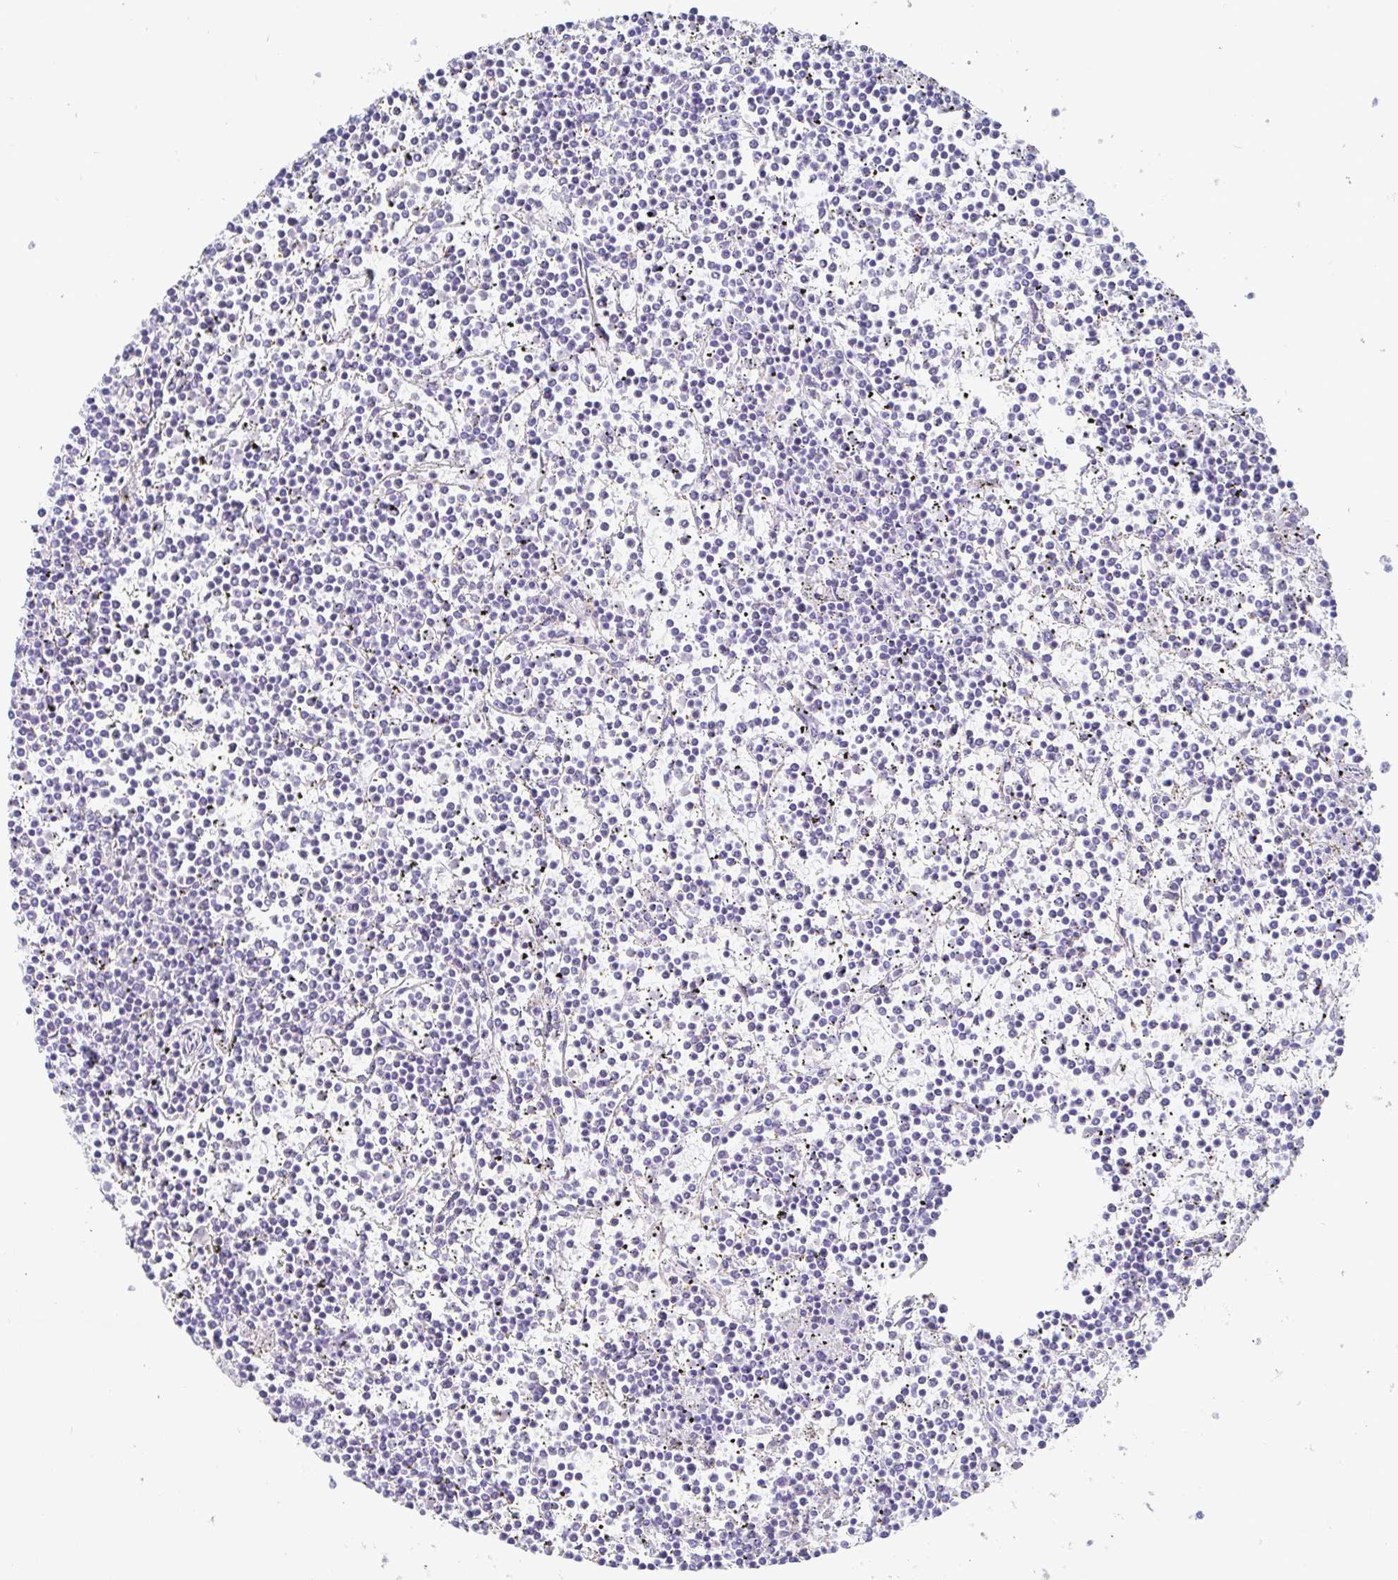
{"staining": {"intensity": "negative", "quantity": "none", "location": "none"}, "tissue": "lymphoma", "cell_type": "Tumor cells", "image_type": "cancer", "snomed": [{"axis": "morphology", "description": "Malignant lymphoma, non-Hodgkin's type, Low grade"}, {"axis": "topography", "description": "Spleen"}], "caption": "Protein analysis of malignant lymphoma, non-Hodgkin's type (low-grade) shows no significant staining in tumor cells.", "gene": "OR2A4", "patient": {"sex": "female", "age": 19}}